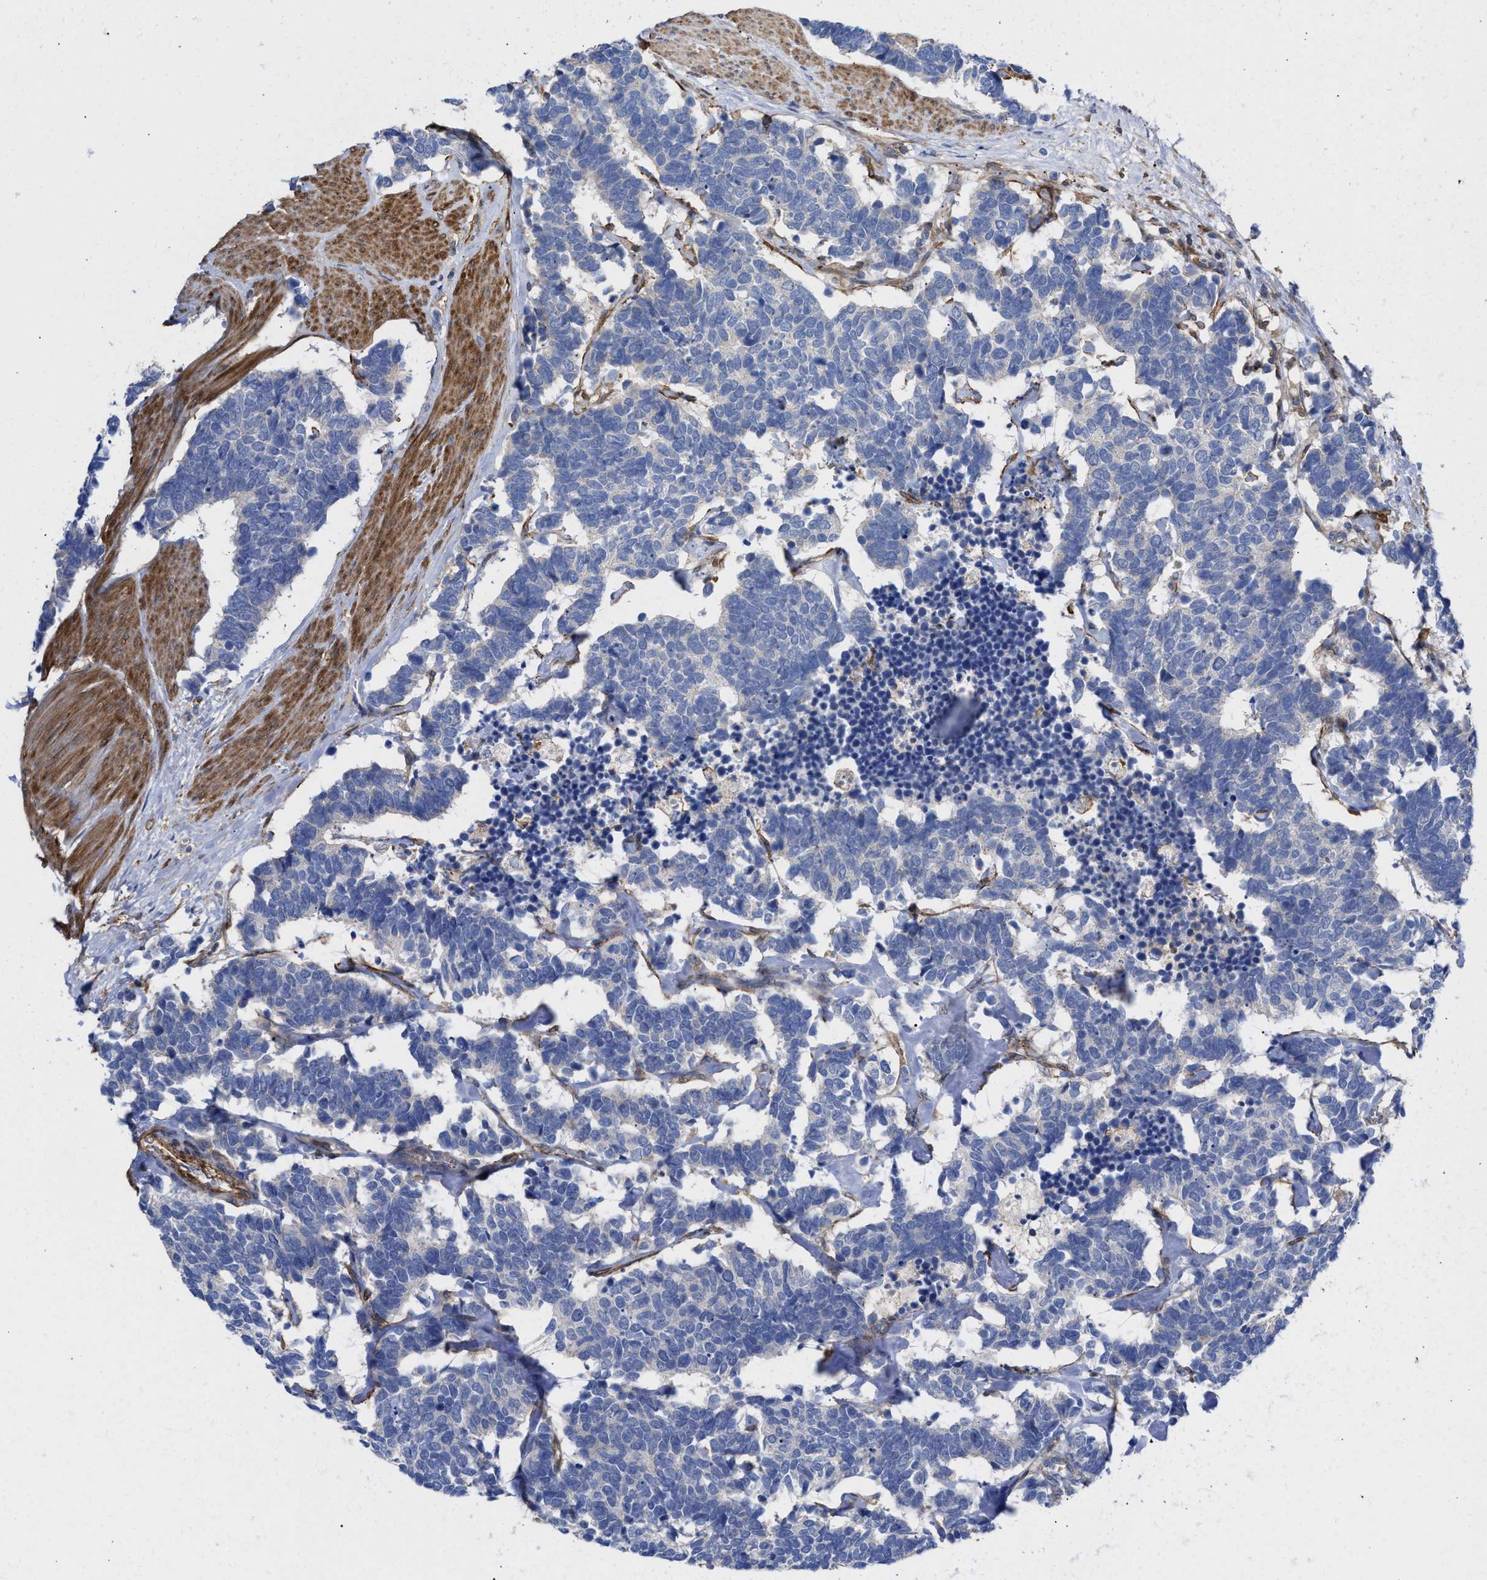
{"staining": {"intensity": "negative", "quantity": "none", "location": "none"}, "tissue": "carcinoid", "cell_type": "Tumor cells", "image_type": "cancer", "snomed": [{"axis": "morphology", "description": "Carcinoma, NOS"}, {"axis": "morphology", "description": "Carcinoid, malignant, NOS"}, {"axis": "topography", "description": "Urinary bladder"}], "caption": "The image shows no staining of tumor cells in carcinoid.", "gene": "HS3ST5", "patient": {"sex": "male", "age": 57}}